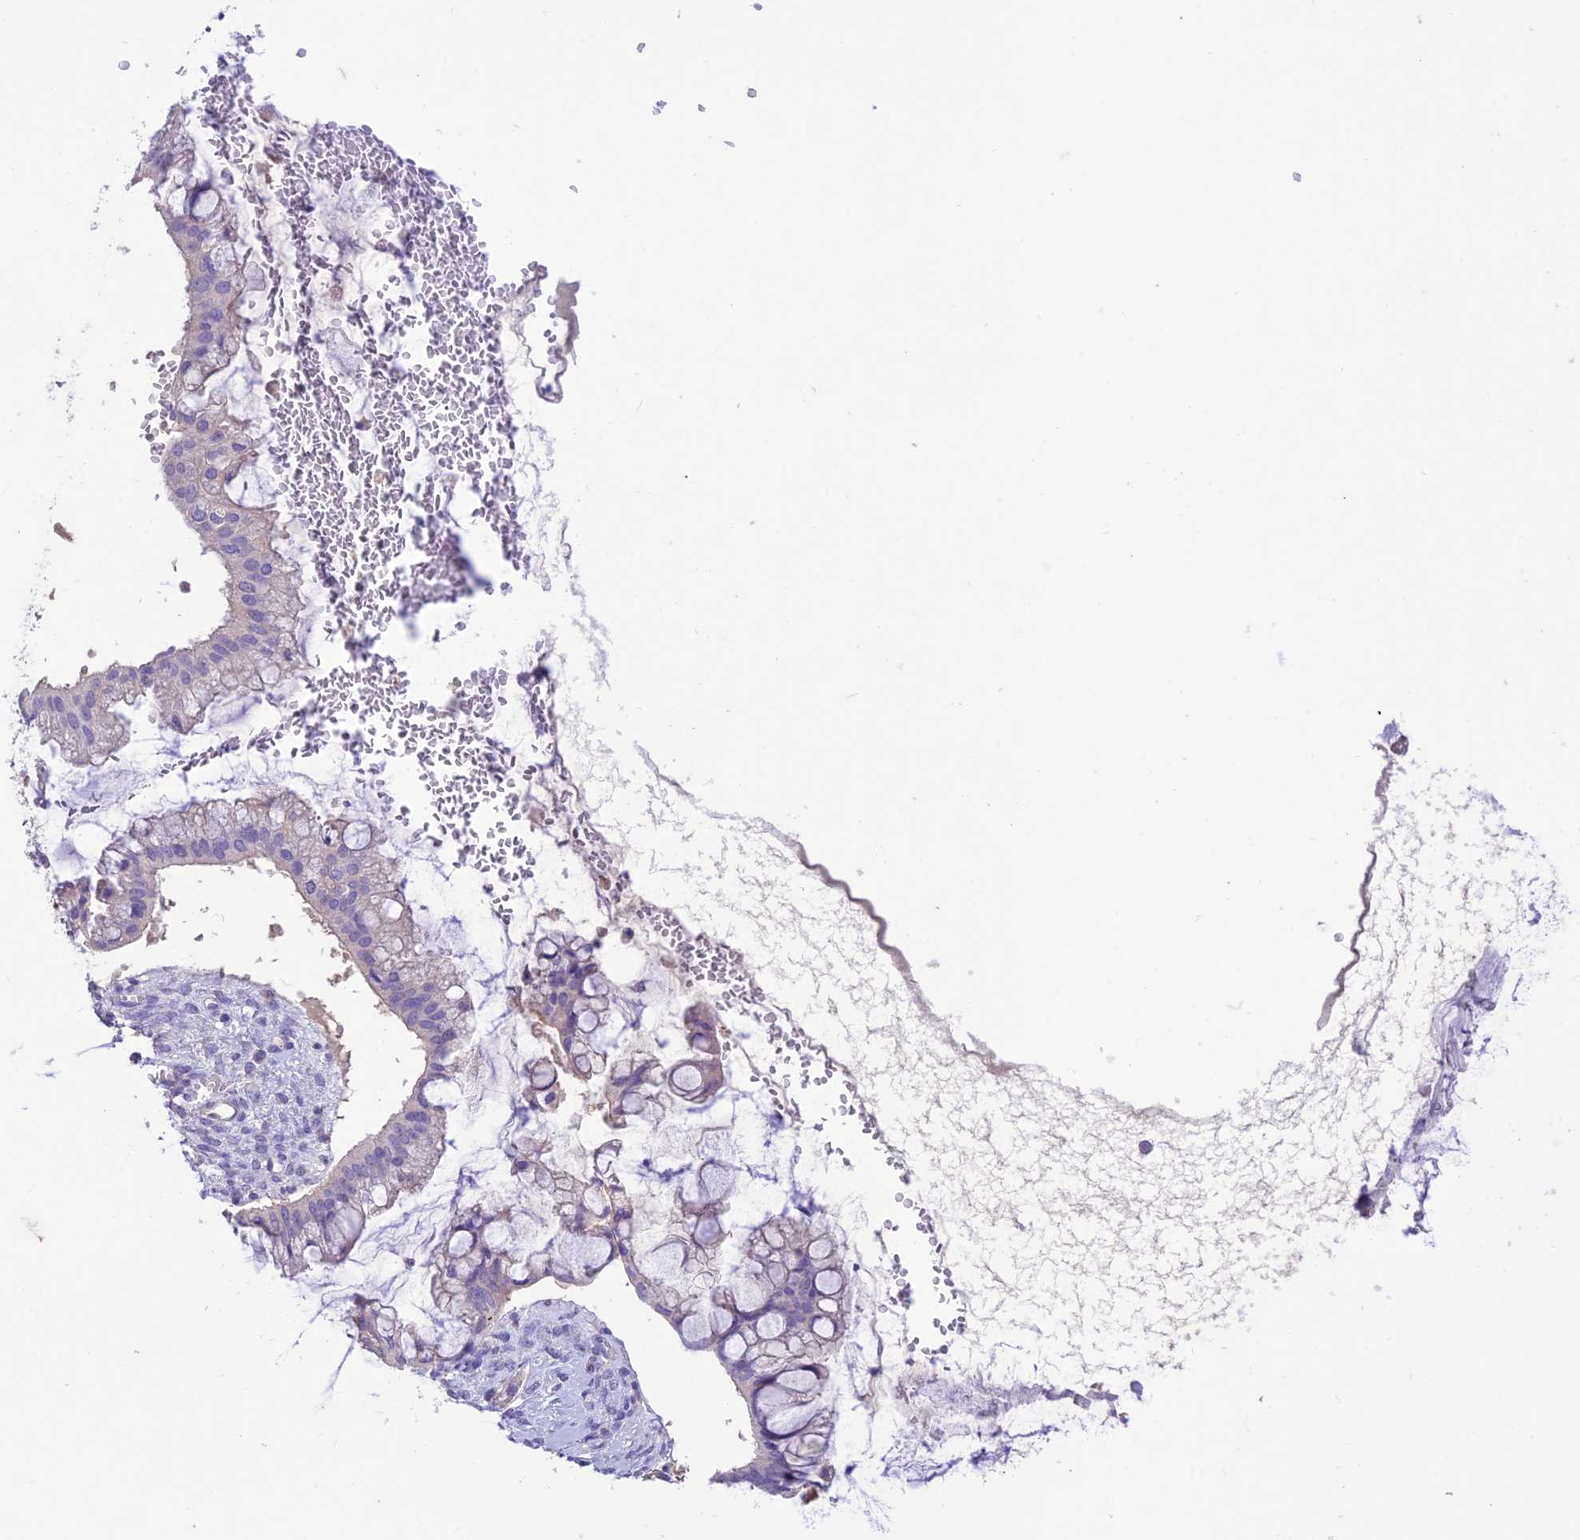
{"staining": {"intensity": "weak", "quantity": "<25%", "location": "cytoplasmic/membranous"}, "tissue": "ovarian cancer", "cell_type": "Tumor cells", "image_type": "cancer", "snomed": [{"axis": "morphology", "description": "Cystadenocarcinoma, mucinous, NOS"}, {"axis": "topography", "description": "Ovary"}], "caption": "High magnification brightfield microscopy of mucinous cystadenocarcinoma (ovarian) stained with DAB (3,3'-diaminobenzidine) (brown) and counterstained with hematoxylin (blue): tumor cells show no significant staining. (DAB (3,3'-diaminobenzidine) IHC, high magnification).", "gene": "SFT2D2", "patient": {"sex": "female", "age": 73}}